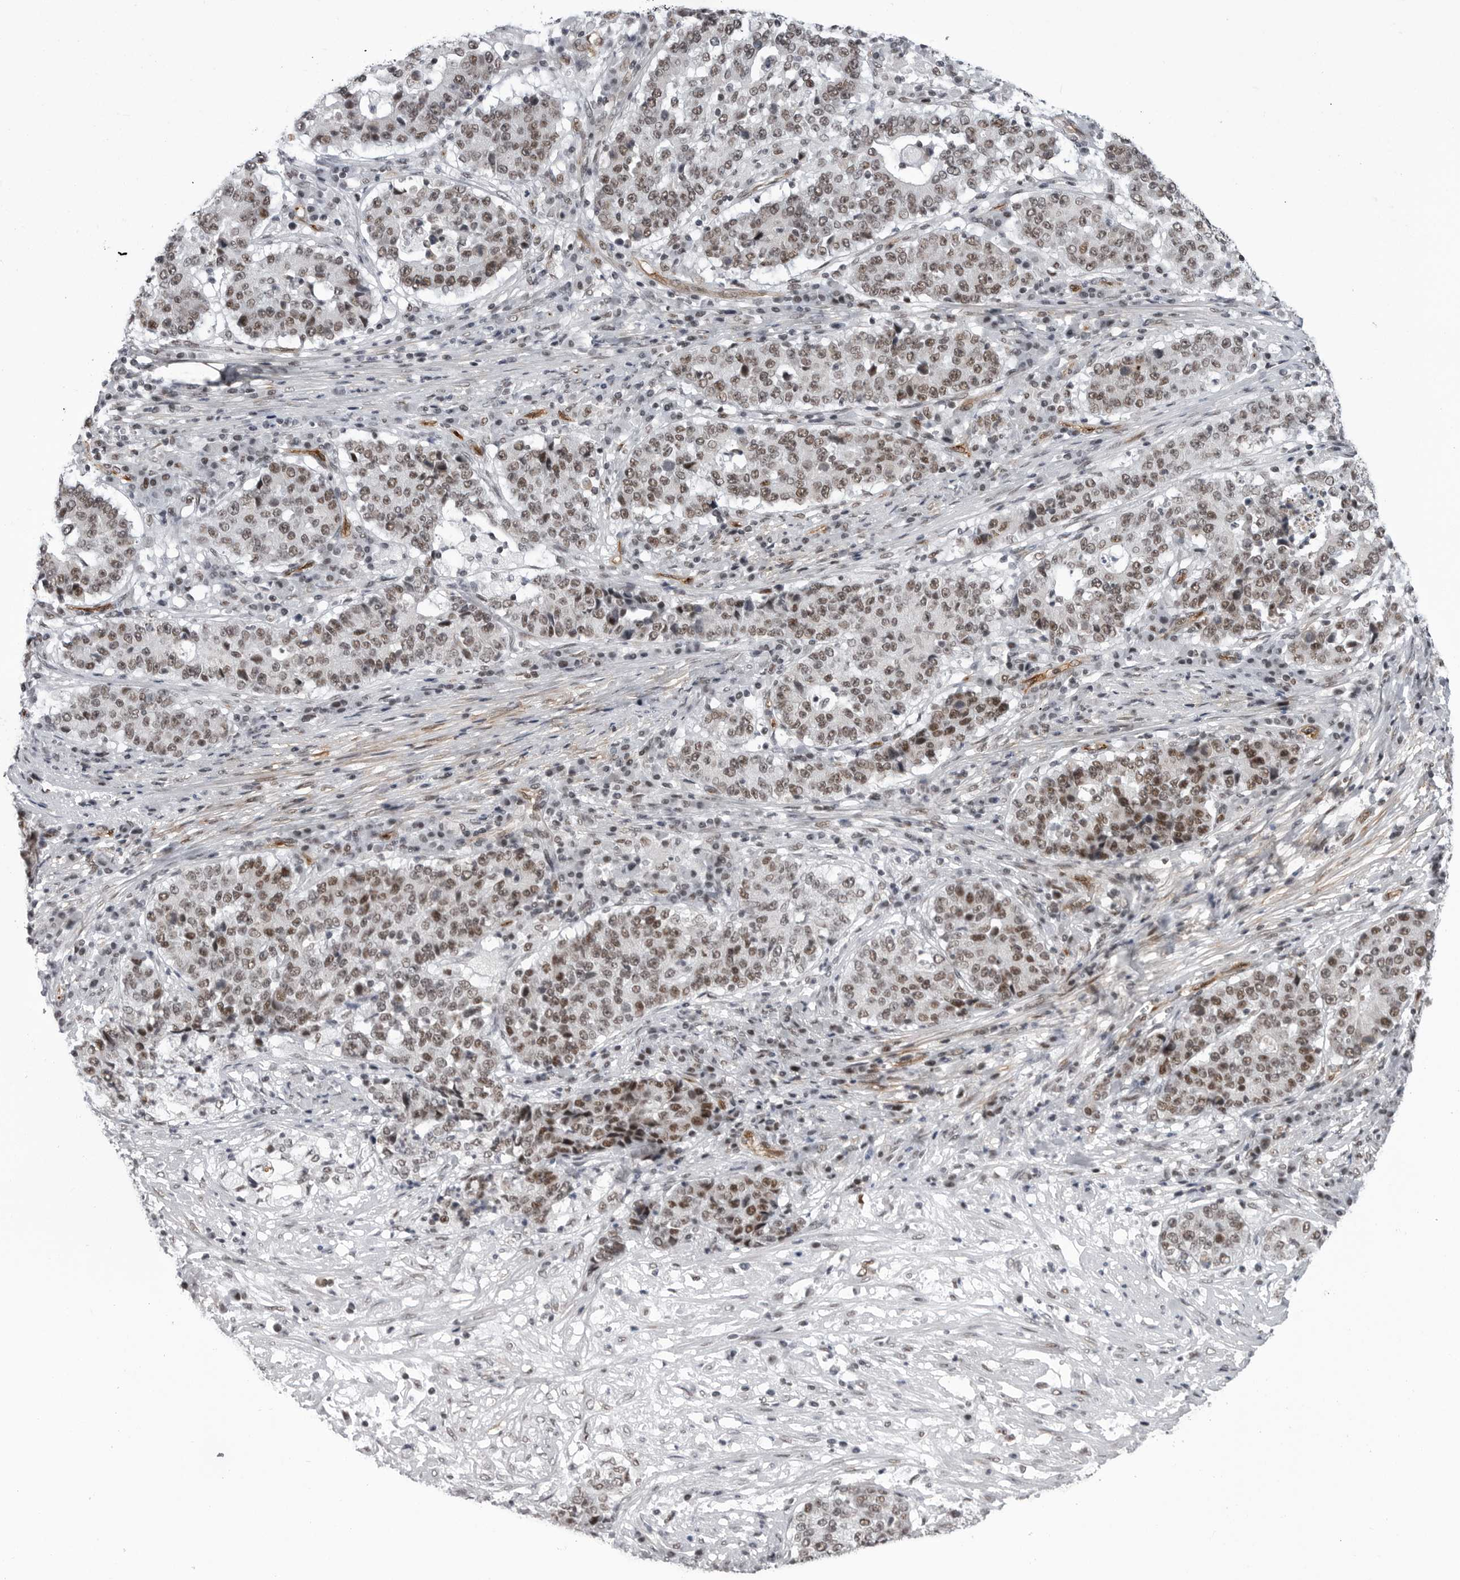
{"staining": {"intensity": "moderate", "quantity": "25%-75%", "location": "nuclear"}, "tissue": "stomach cancer", "cell_type": "Tumor cells", "image_type": "cancer", "snomed": [{"axis": "morphology", "description": "Adenocarcinoma, NOS"}, {"axis": "topography", "description": "Stomach"}], "caption": "Protein expression analysis of human adenocarcinoma (stomach) reveals moderate nuclear staining in approximately 25%-75% of tumor cells. (DAB IHC, brown staining for protein, blue staining for nuclei).", "gene": "RNF26", "patient": {"sex": "male", "age": 59}}